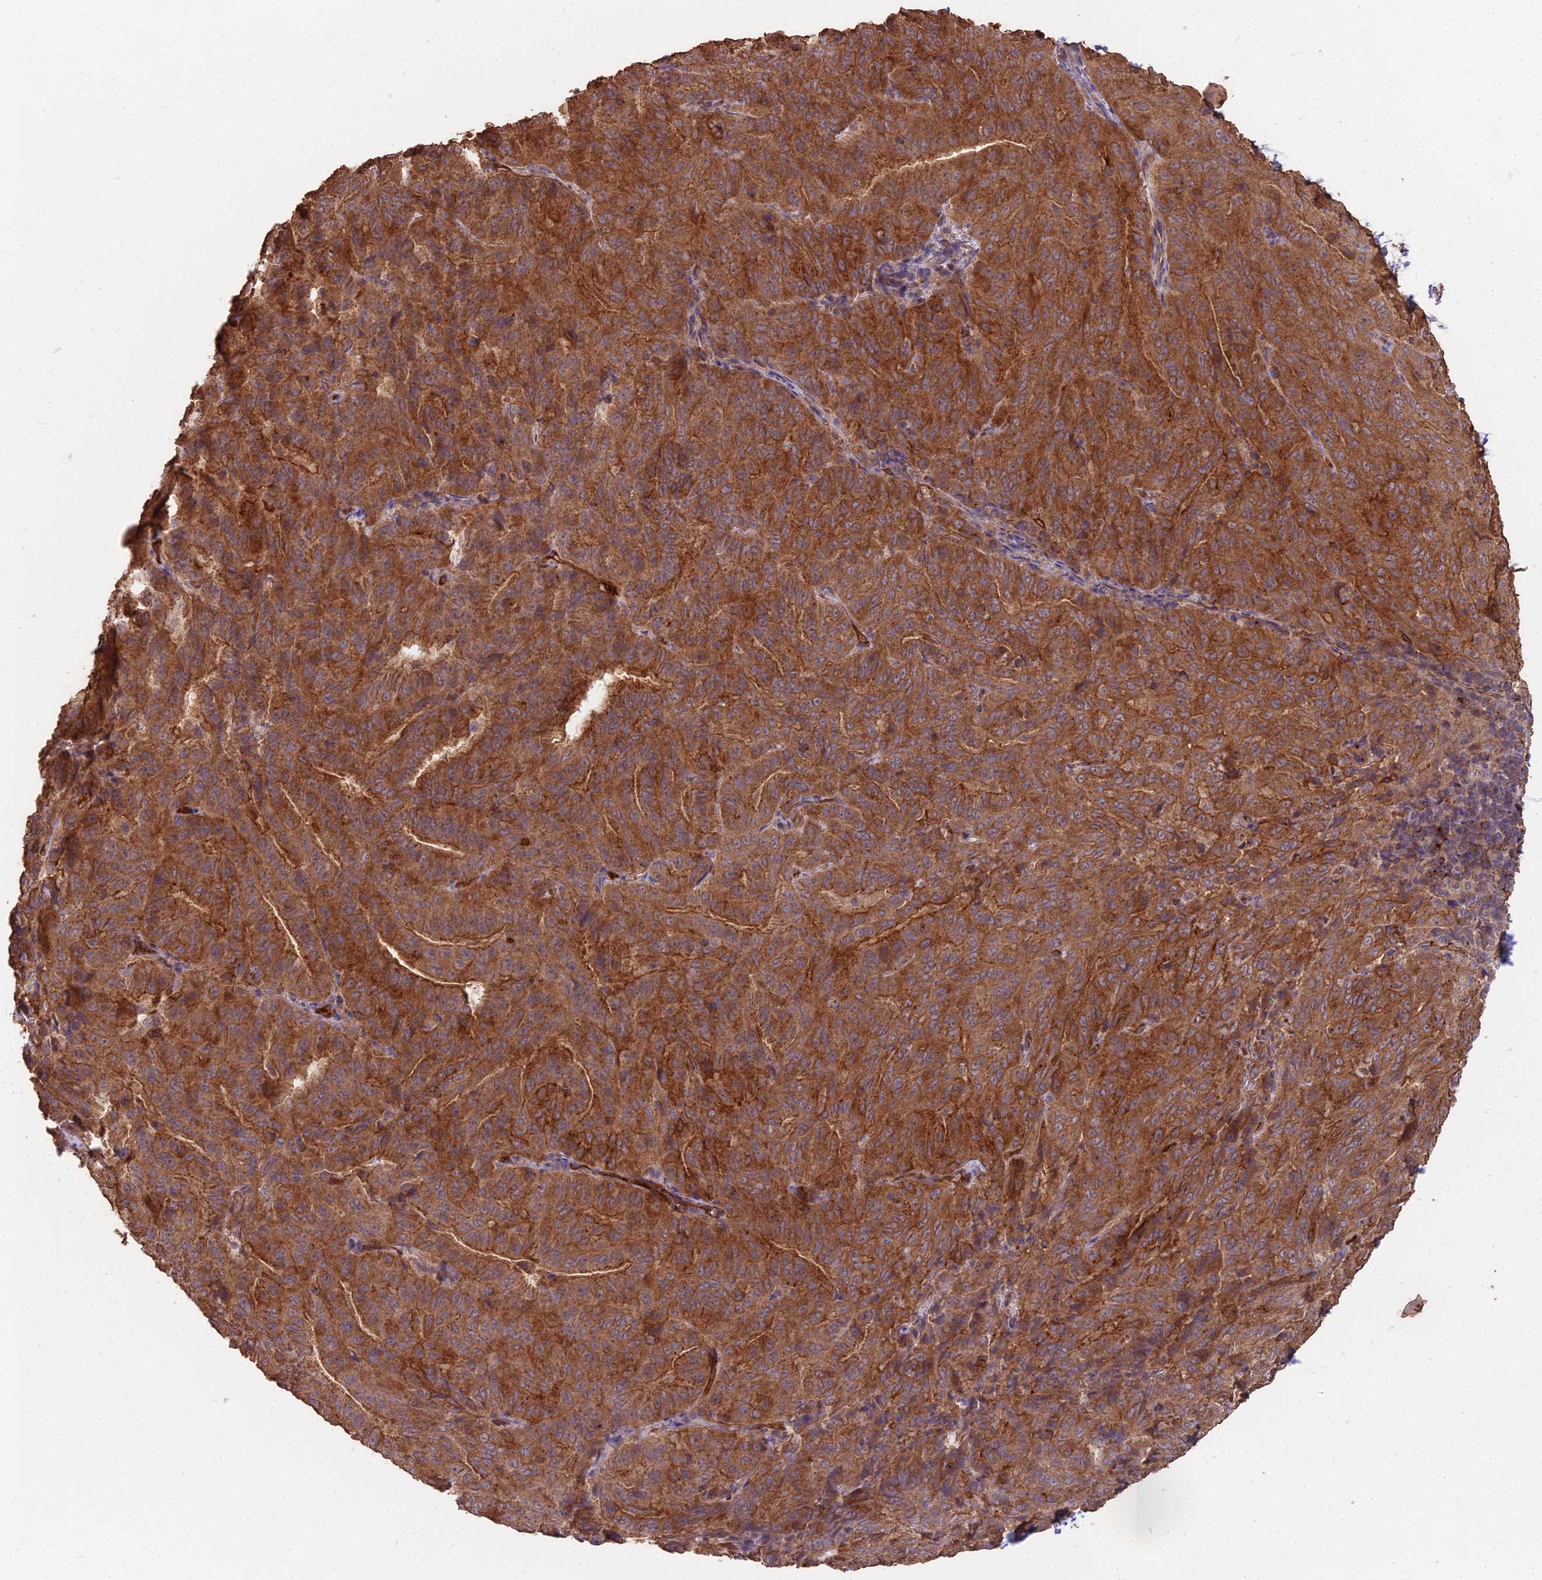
{"staining": {"intensity": "strong", "quantity": ">75%", "location": "cytoplasmic/membranous"}, "tissue": "pancreatic cancer", "cell_type": "Tumor cells", "image_type": "cancer", "snomed": [{"axis": "morphology", "description": "Adenocarcinoma, NOS"}, {"axis": "topography", "description": "Pancreas"}], "caption": "Immunohistochemical staining of human pancreatic cancer (adenocarcinoma) reveals strong cytoplasmic/membranous protein positivity in approximately >75% of tumor cells. Ihc stains the protein of interest in brown and the nuclei are stained blue.", "gene": "CEMIP2", "patient": {"sex": "male", "age": 63}}